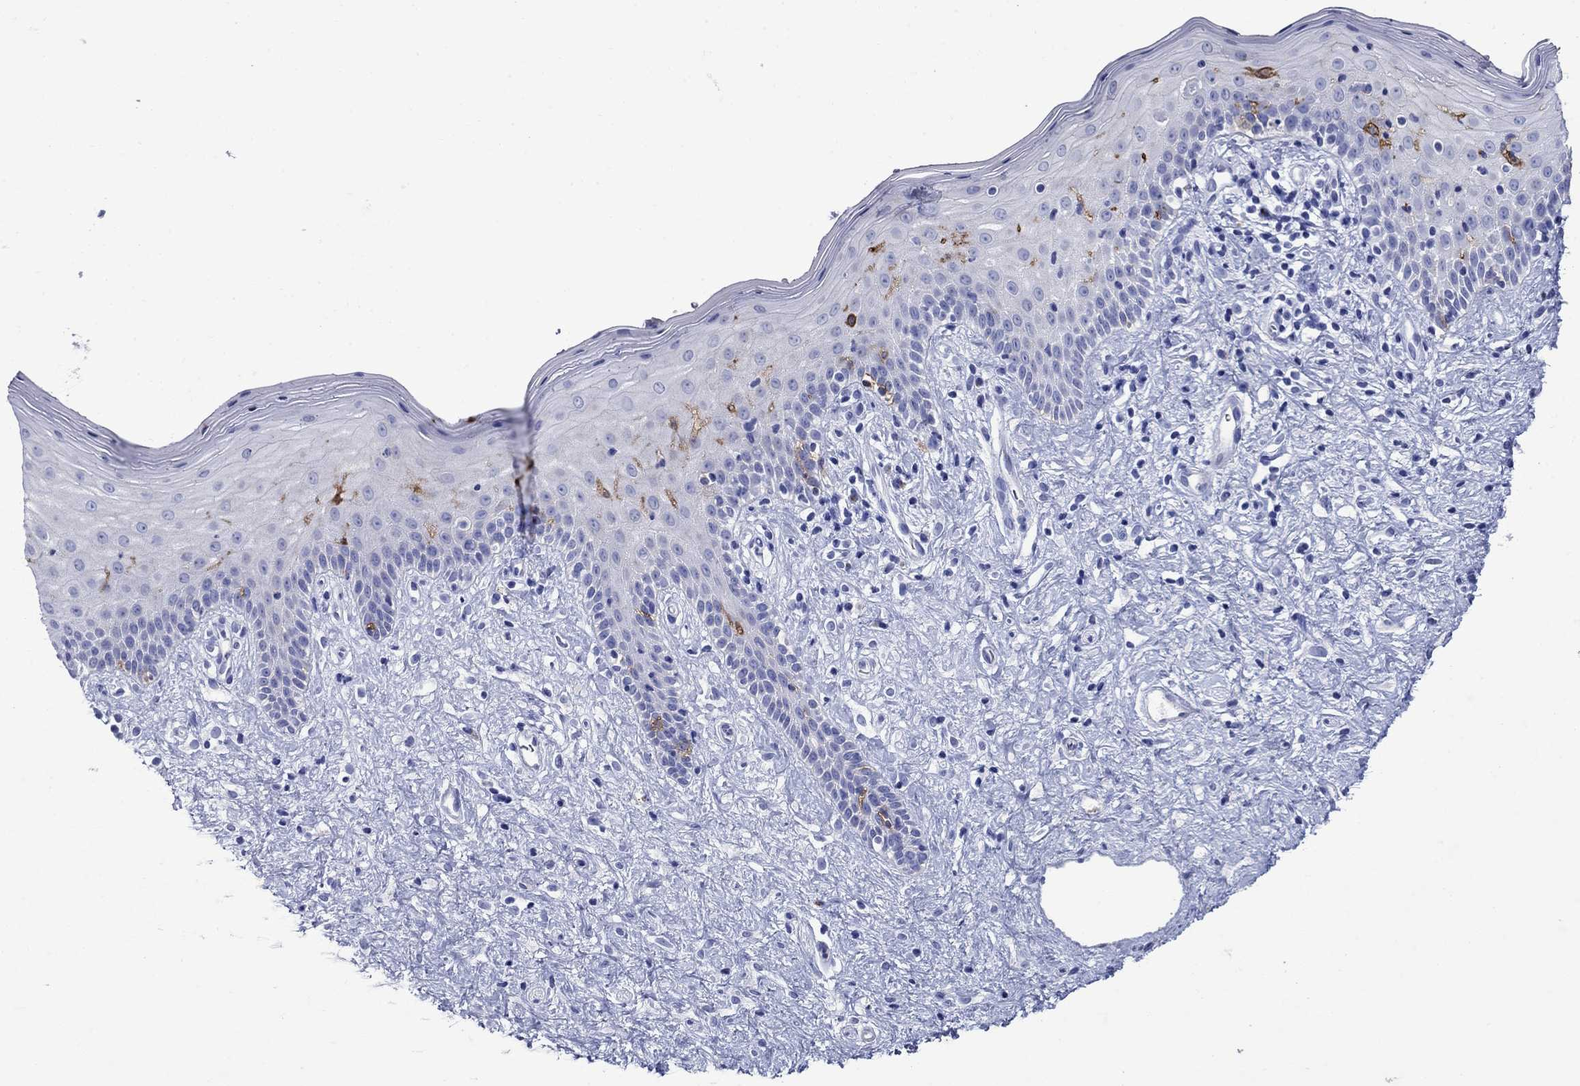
{"staining": {"intensity": "negative", "quantity": "none", "location": "none"}, "tissue": "vagina", "cell_type": "Squamous epithelial cells", "image_type": "normal", "snomed": [{"axis": "morphology", "description": "Normal tissue, NOS"}, {"axis": "topography", "description": "Vagina"}], "caption": "The image displays no staining of squamous epithelial cells in benign vagina.", "gene": "CD1A", "patient": {"sex": "female", "age": 47}}